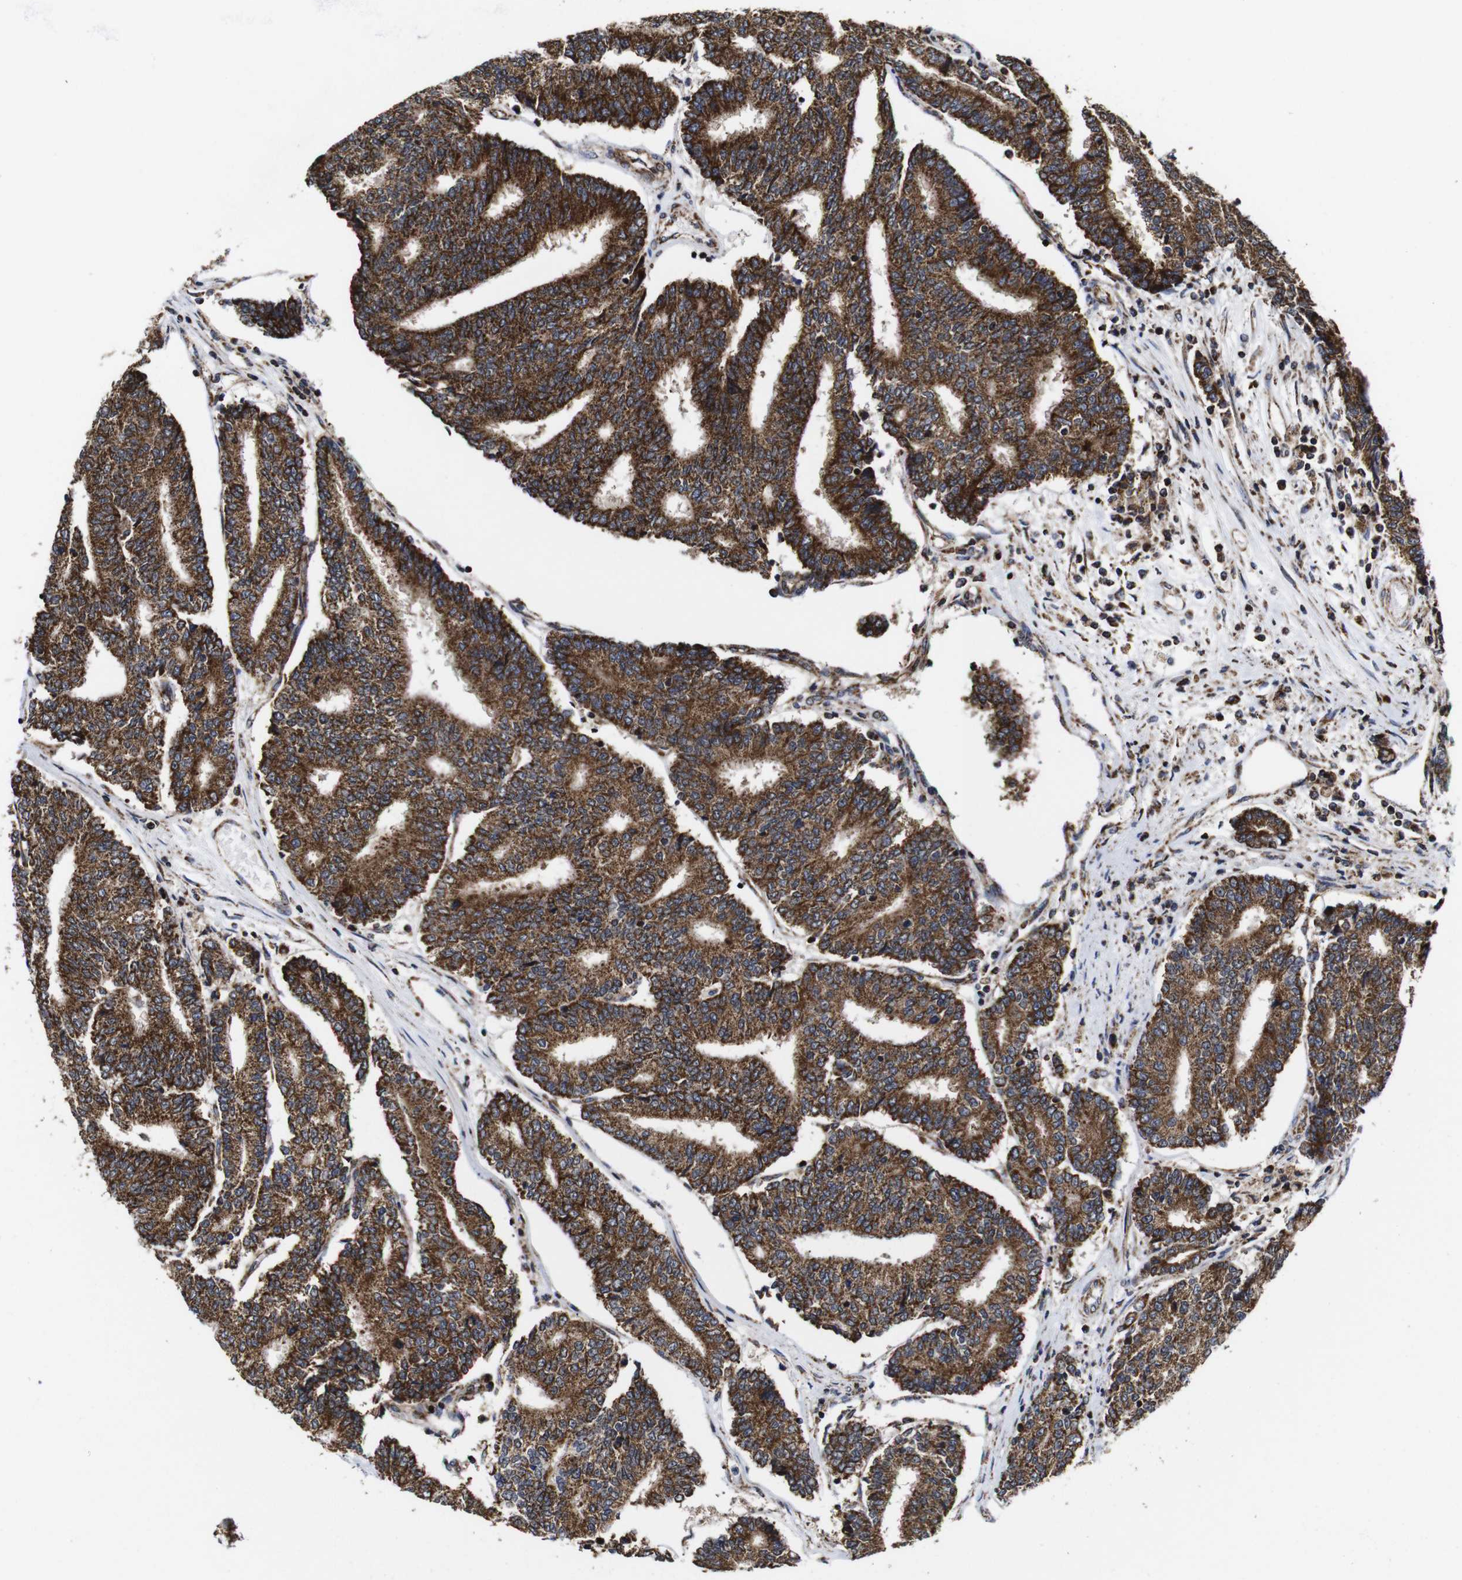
{"staining": {"intensity": "strong", "quantity": ">75%", "location": "cytoplasmic/membranous"}, "tissue": "prostate cancer", "cell_type": "Tumor cells", "image_type": "cancer", "snomed": [{"axis": "morphology", "description": "Normal tissue, NOS"}, {"axis": "morphology", "description": "Adenocarcinoma, High grade"}, {"axis": "topography", "description": "Prostate"}, {"axis": "topography", "description": "Seminal veicle"}], "caption": "This is a micrograph of immunohistochemistry staining of prostate high-grade adenocarcinoma, which shows strong expression in the cytoplasmic/membranous of tumor cells.", "gene": "C17orf80", "patient": {"sex": "male", "age": 55}}